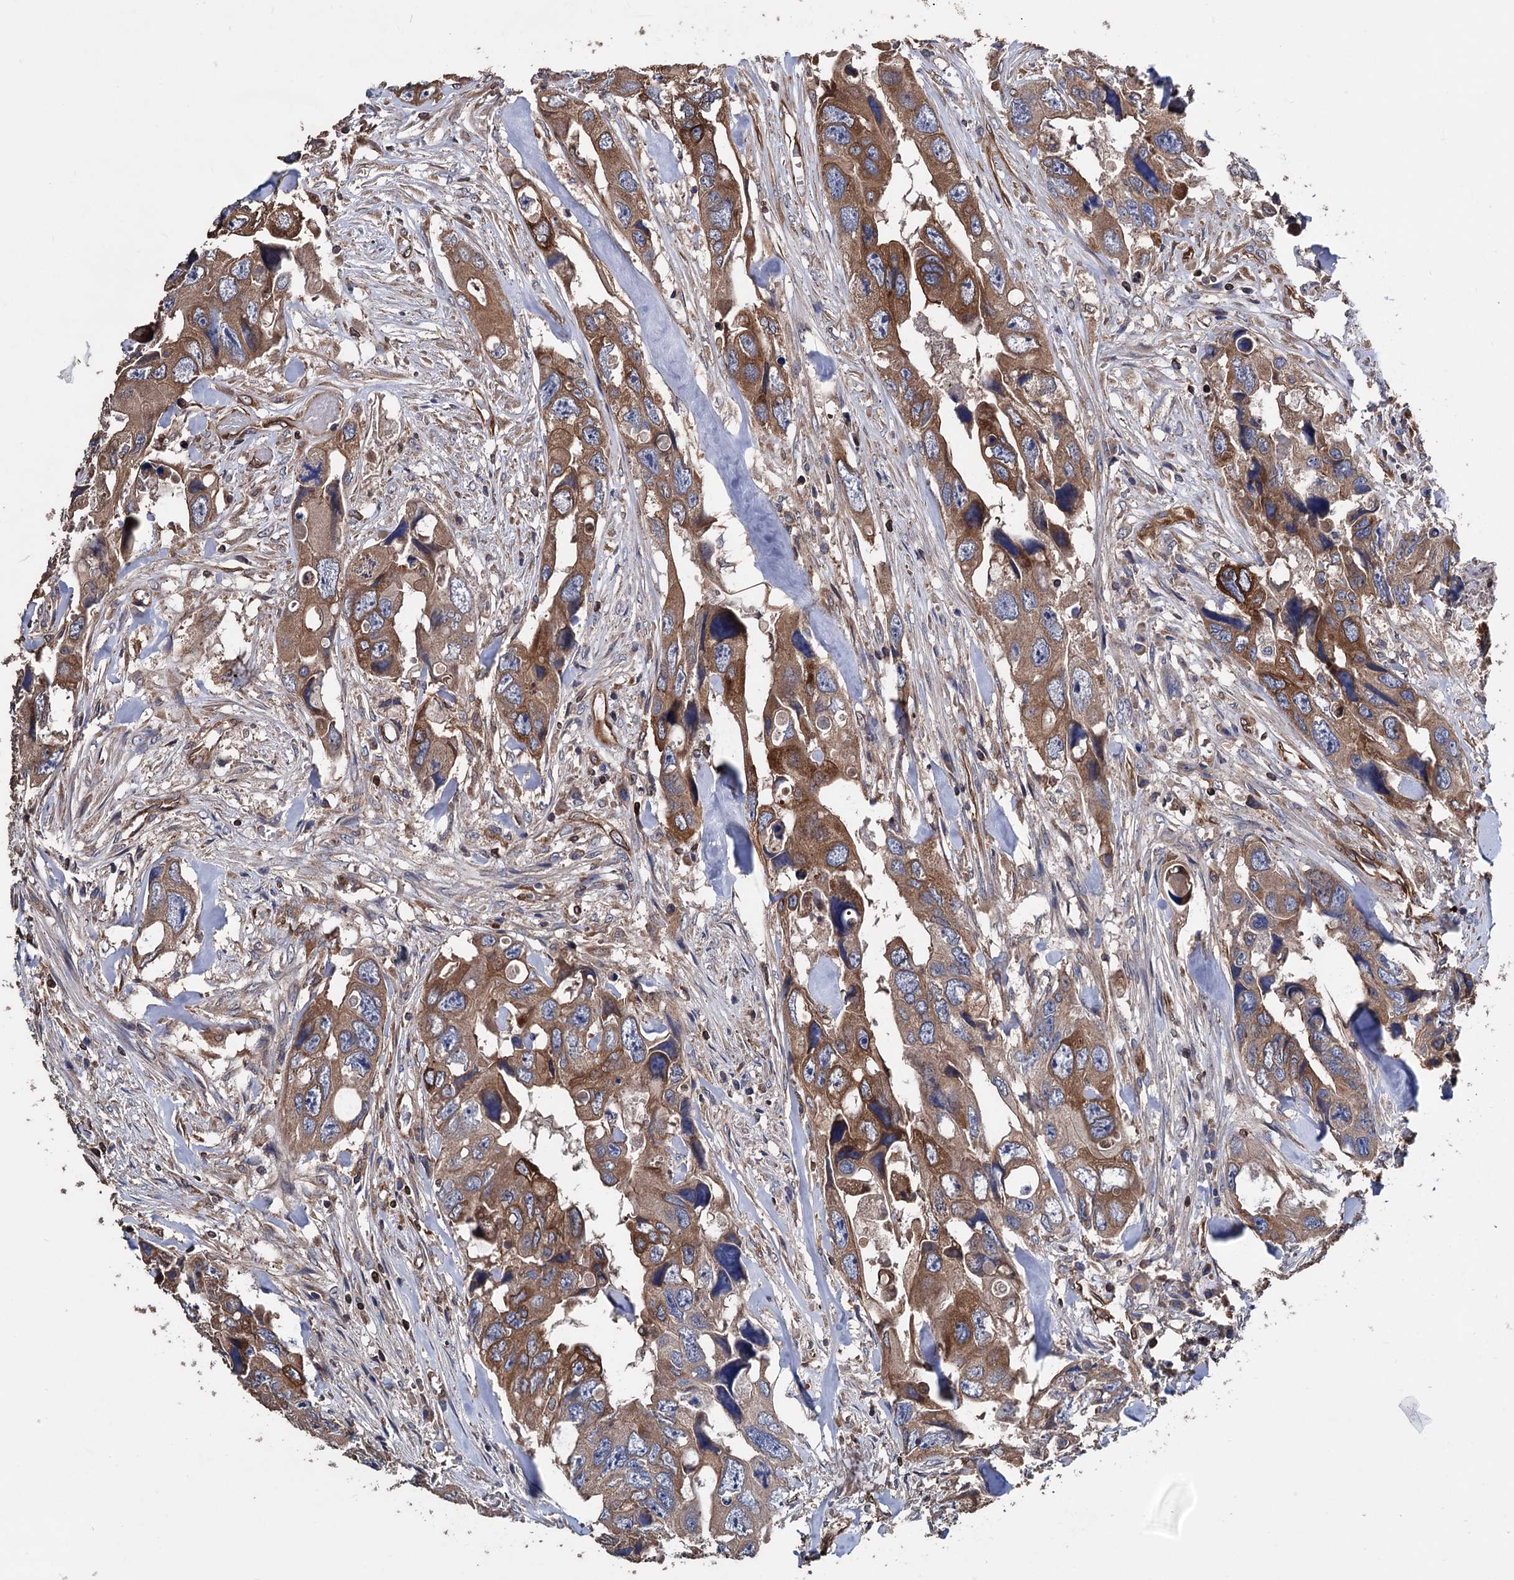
{"staining": {"intensity": "moderate", "quantity": ">75%", "location": "cytoplasmic/membranous"}, "tissue": "colorectal cancer", "cell_type": "Tumor cells", "image_type": "cancer", "snomed": [{"axis": "morphology", "description": "Adenocarcinoma, NOS"}, {"axis": "topography", "description": "Rectum"}], "caption": "The immunohistochemical stain shows moderate cytoplasmic/membranous staining in tumor cells of colorectal cancer (adenocarcinoma) tissue.", "gene": "STING1", "patient": {"sex": "male", "age": 57}}